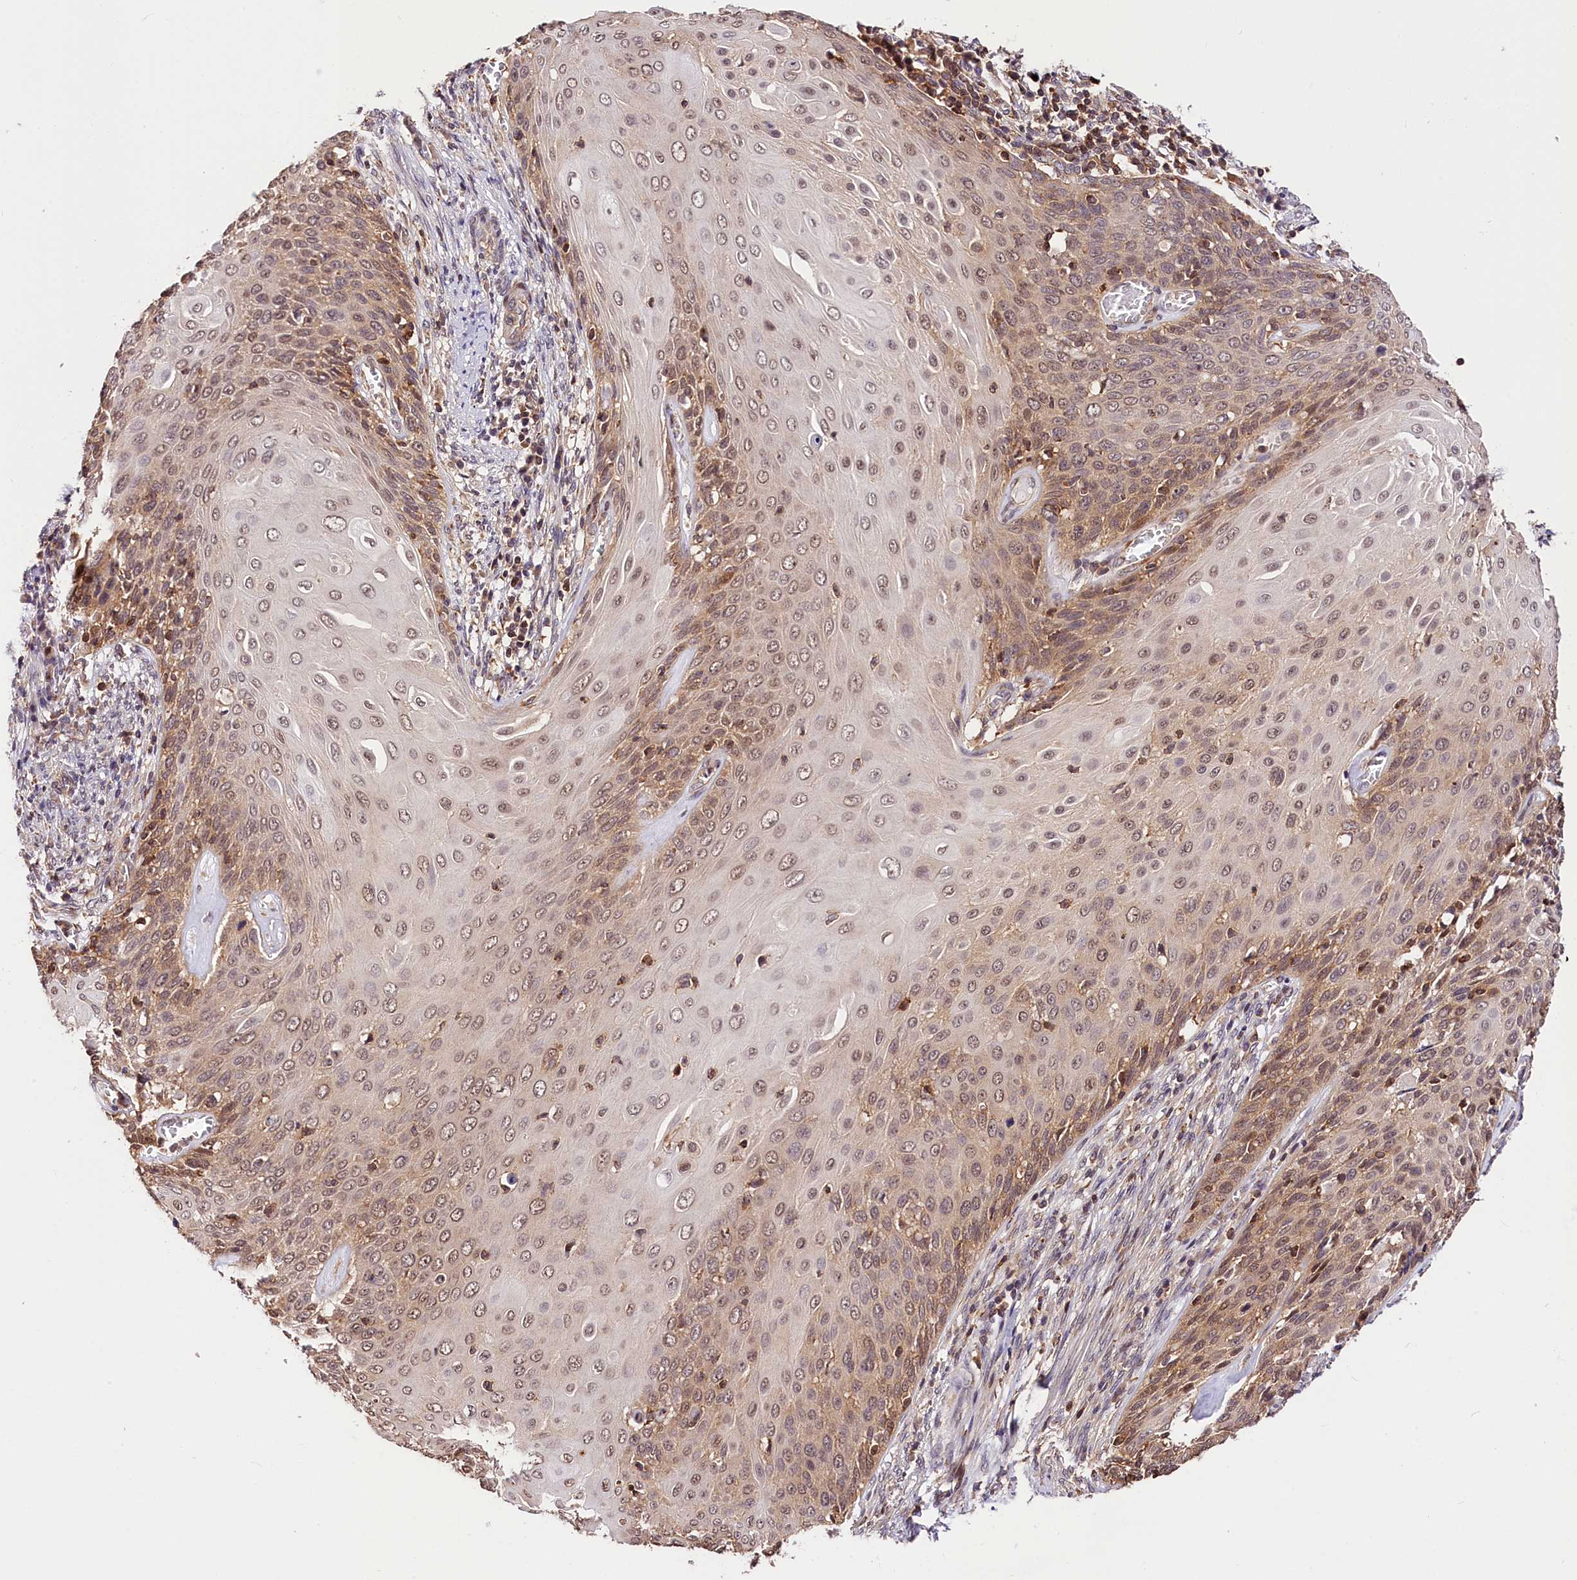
{"staining": {"intensity": "weak", "quantity": "25%-75%", "location": "cytoplasmic/membranous,nuclear"}, "tissue": "cervical cancer", "cell_type": "Tumor cells", "image_type": "cancer", "snomed": [{"axis": "morphology", "description": "Squamous cell carcinoma, NOS"}, {"axis": "topography", "description": "Cervix"}], "caption": "IHC histopathology image of neoplastic tissue: human cervical cancer stained using immunohistochemistry reveals low levels of weak protein expression localized specifically in the cytoplasmic/membranous and nuclear of tumor cells, appearing as a cytoplasmic/membranous and nuclear brown color.", "gene": "CHORDC1", "patient": {"sex": "female", "age": 39}}